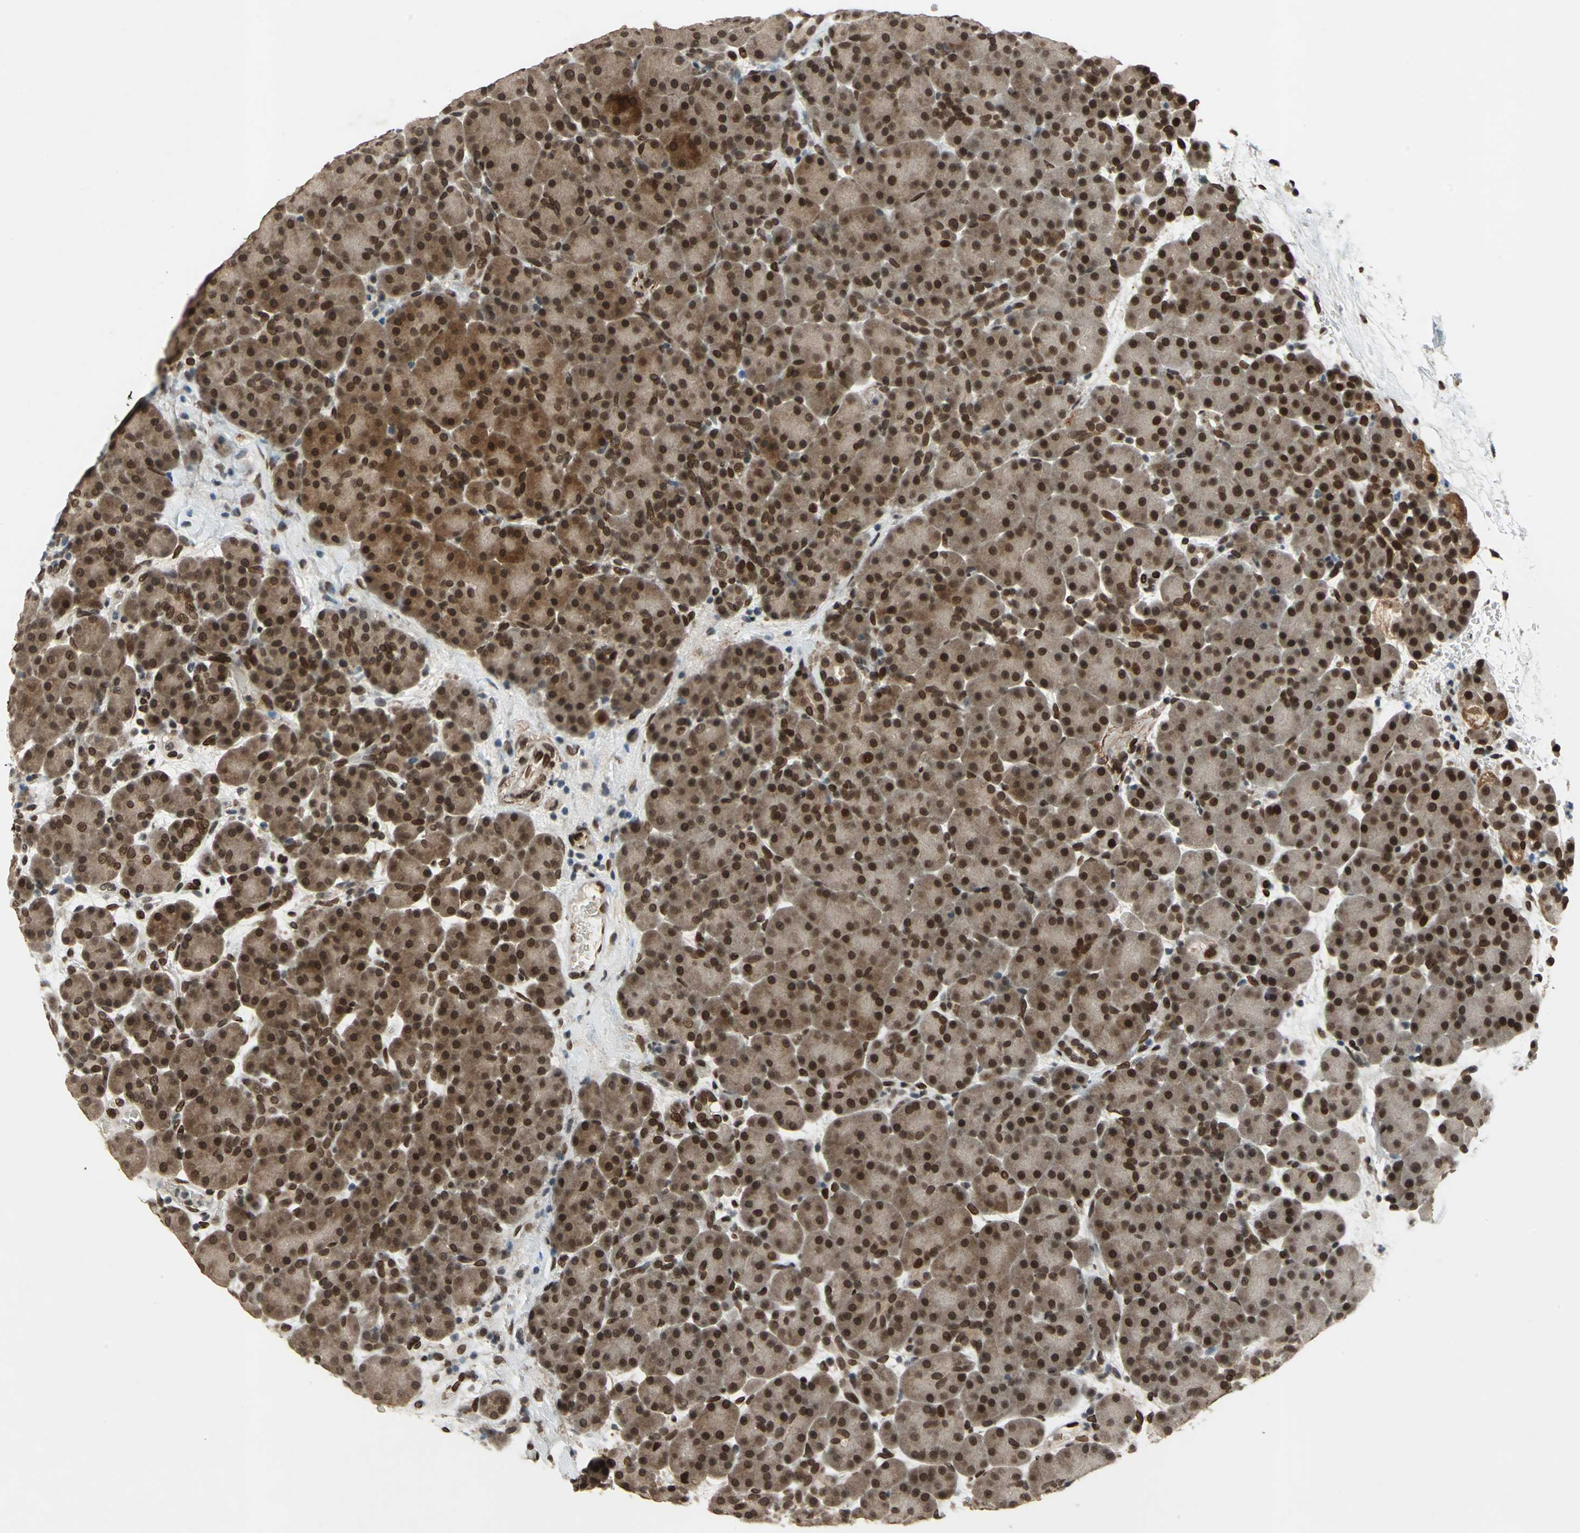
{"staining": {"intensity": "strong", "quantity": ">75%", "location": "cytoplasmic/membranous,nuclear"}, "tissue": "pancreas", "cell_type": "Exocrine glandular cells", "image_type": "normal", "snomed": [{"axis": "morphology", "description": "Normal tissue, NOS"}, {"axis": "topography", "description": "Pancreas"}], "caption": "Immunohistochemical staining of normal pancreas displays >75% levels of strong cytoplasmic/membranous,nuclear protein positivity in about >75% of exocrine glandular cells. Immunohistochemistry (ihc) stains the protein in brown and the nuclei are stained blue.", "gene": "ISY1", "patient": {"sex": "male", "age": 66}}